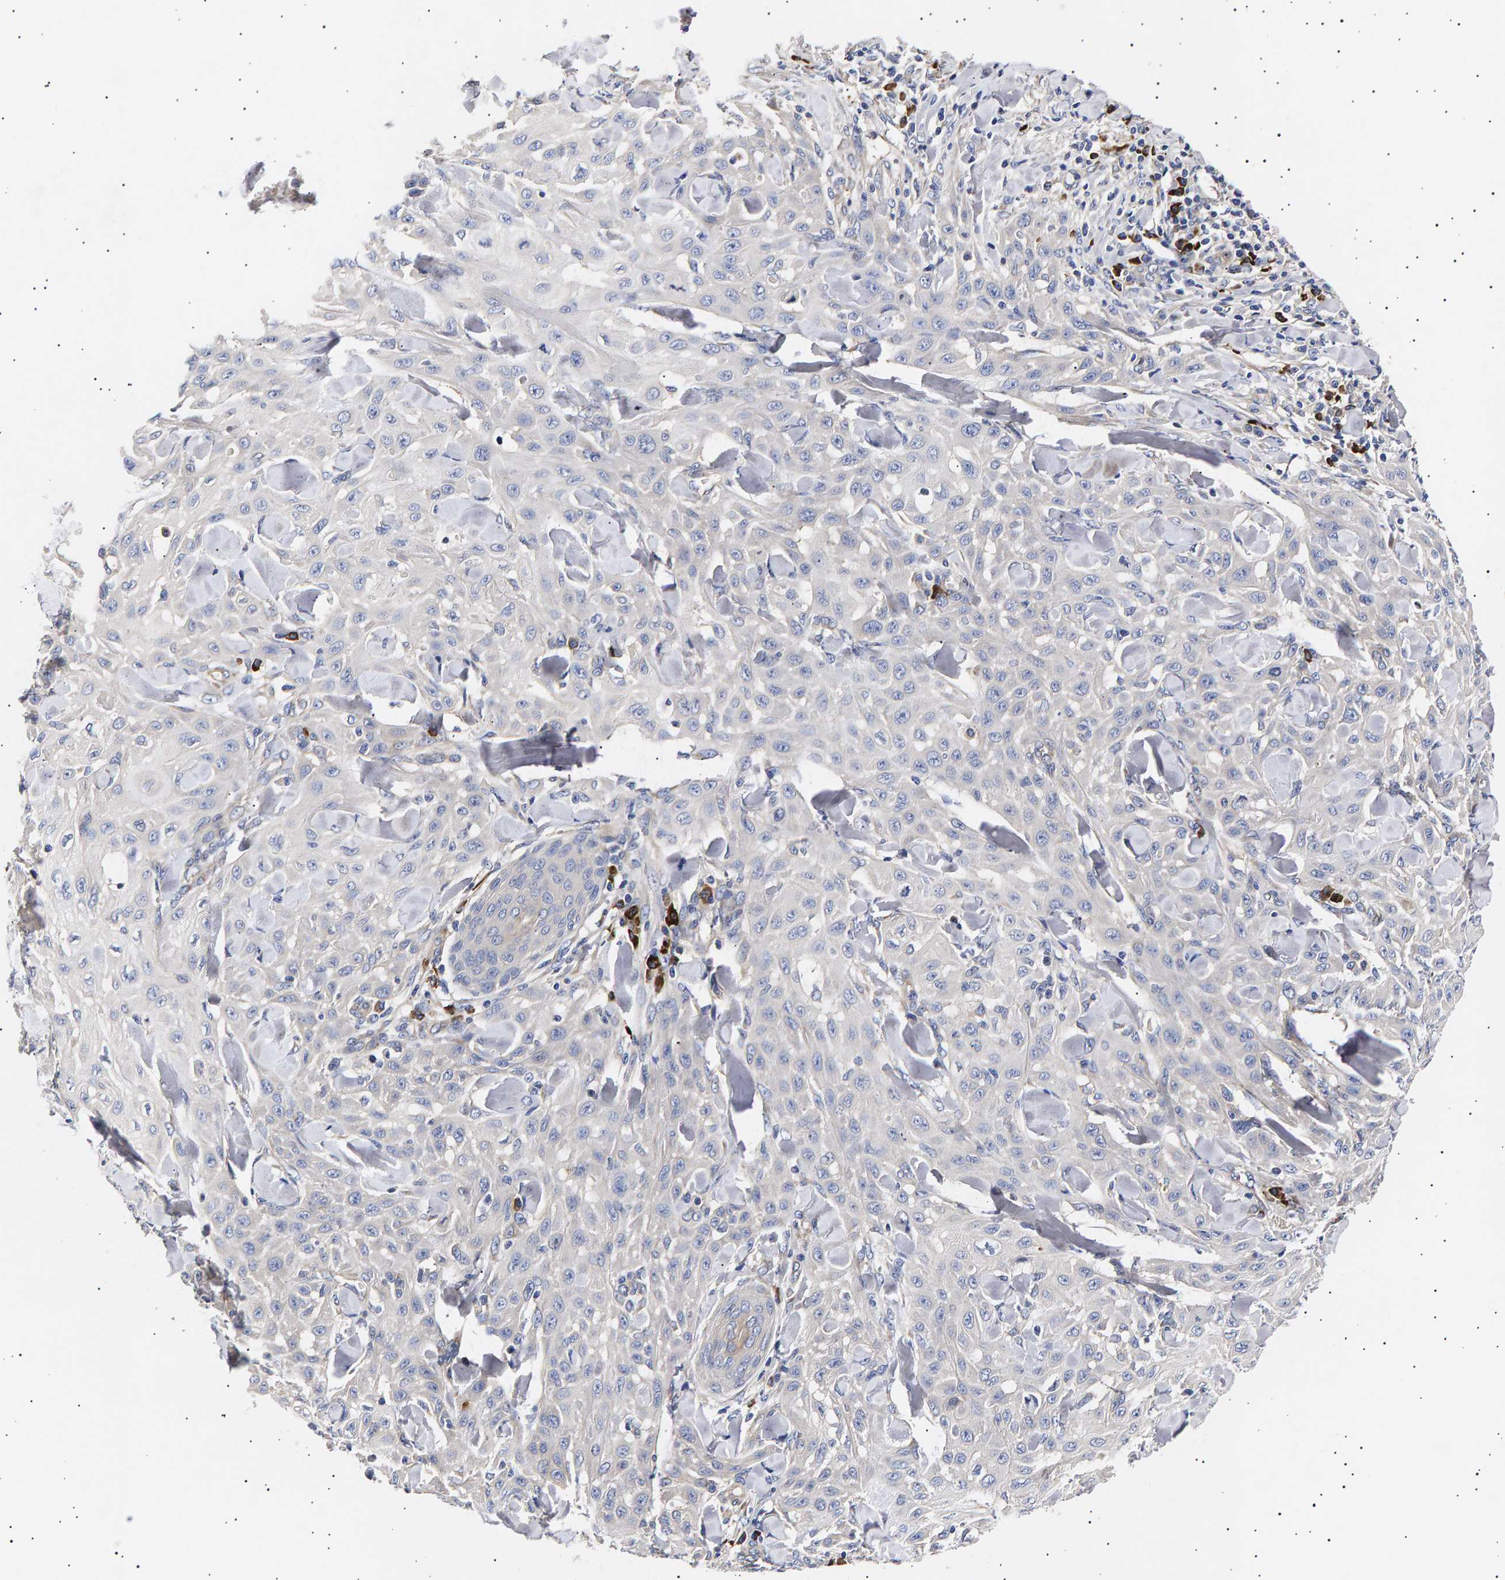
{"staining": {"intensity": "negative", "quantity": "none", "location": "none"}, "tissue": "skin cancer", "cell_type": "Tumor cells", "image_type": "cancer", "snomed": [{"axis": "morphology", "description": "Squamous cell carcinoma, NOS"}, {"axis": "topography", "description": "Skin"}], "caption": "Immunohistochemistry histopathology image of neoplastic tissue: skin squamous cell carcinoma stained with DAB reveals no significant protein positivity in tumor cells.", "gene": "ANKRD40", "patient": {"sex": "male", "age": 24}}